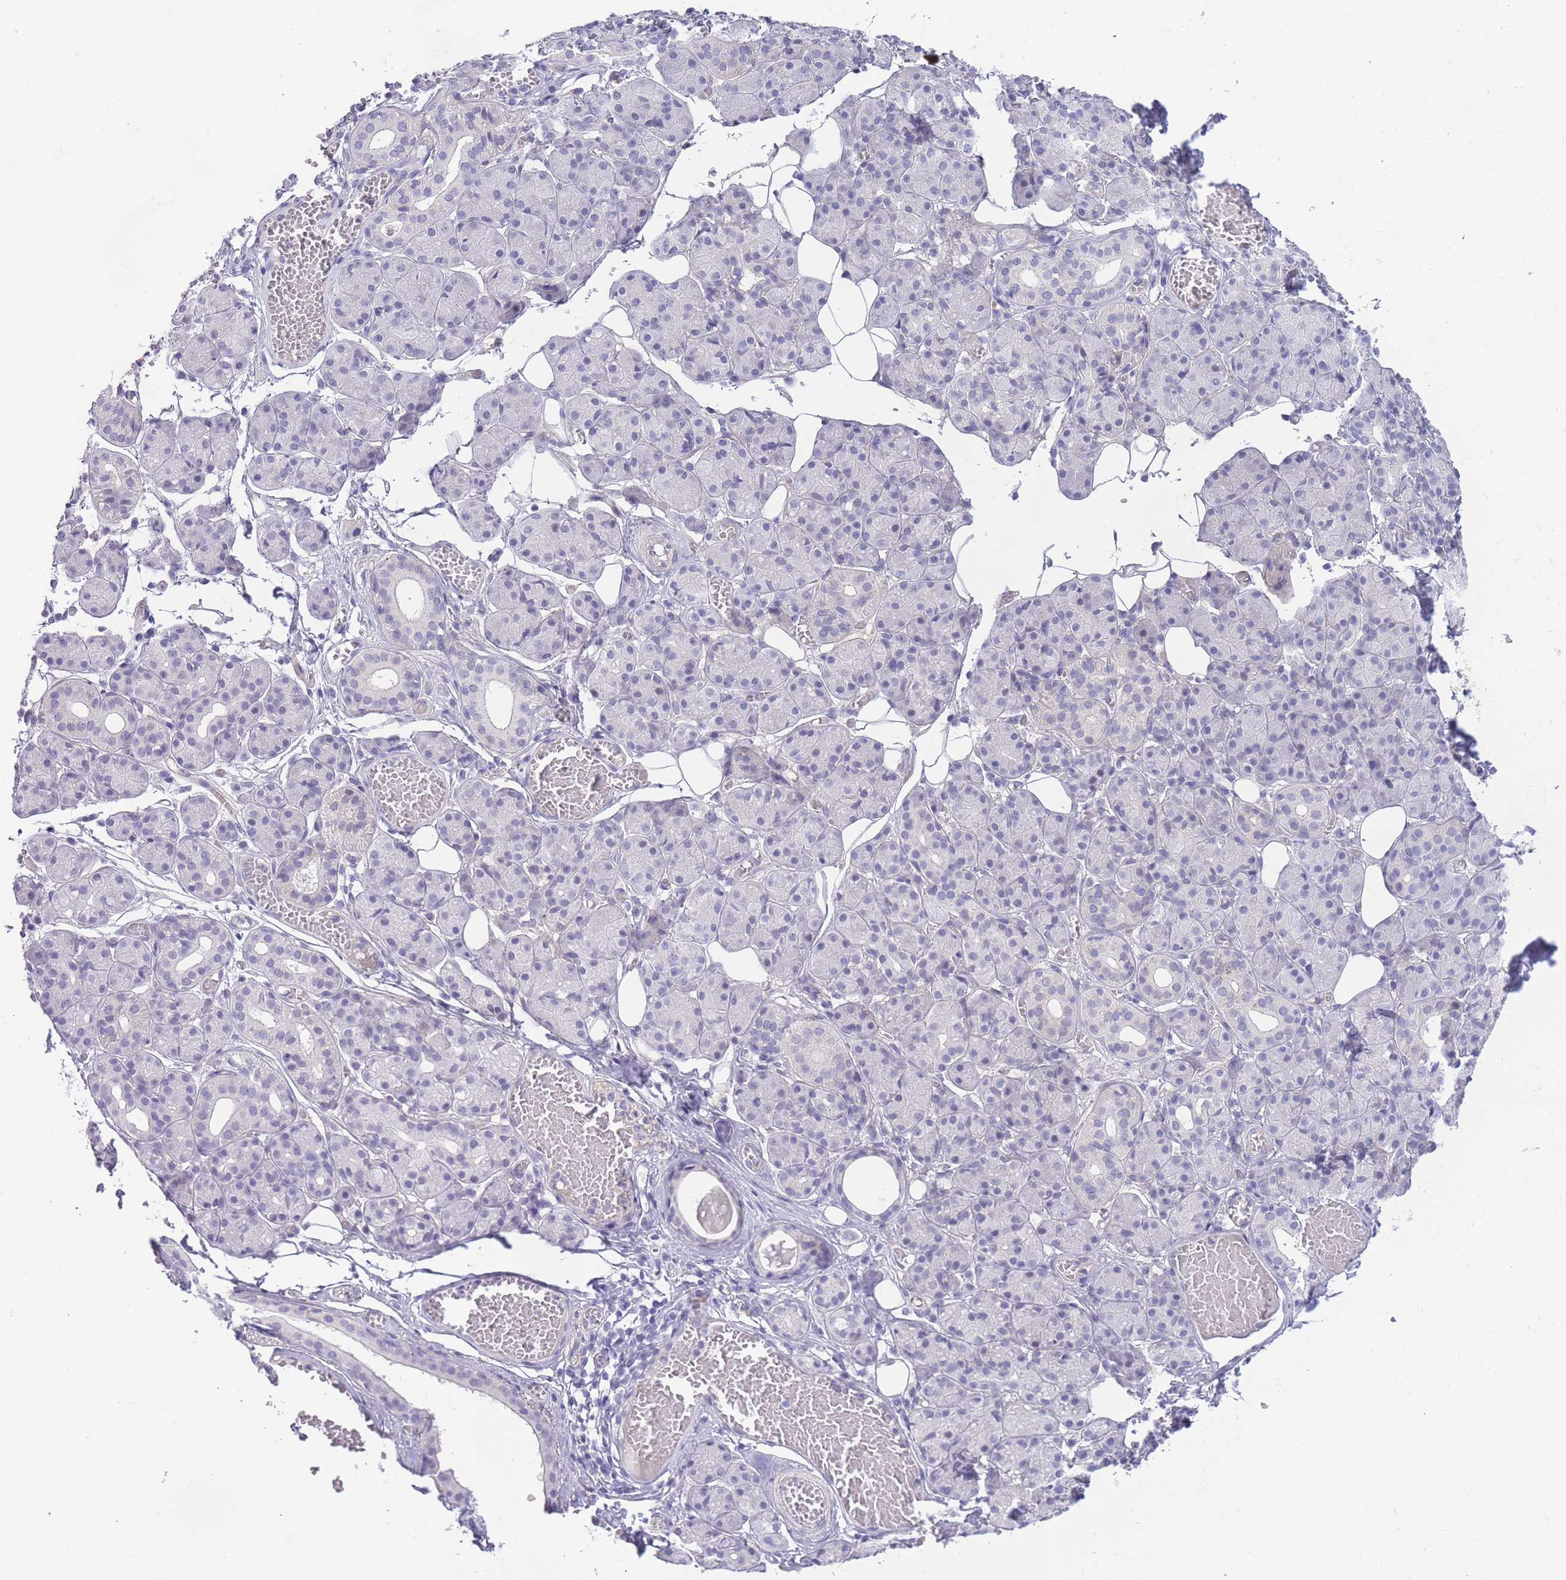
{"staining": {"intensity": "negative", "quantity": "none", "location": "none"}, "tissue": "salivary gland", "cell_type": "Glandular cells", "image_type": "normal", "snomed": [{"axis": "morphology", "description": "Normal tissue, NOS"}, {"axis": "topography", "description": "Salivary gland"}], "caption": "An image of human salivary gland is negative for staining in glandular cells. Nuclei are stained in blue.", "gene": "PRR23A", "patient": {"sex": "male", "age": 63}}